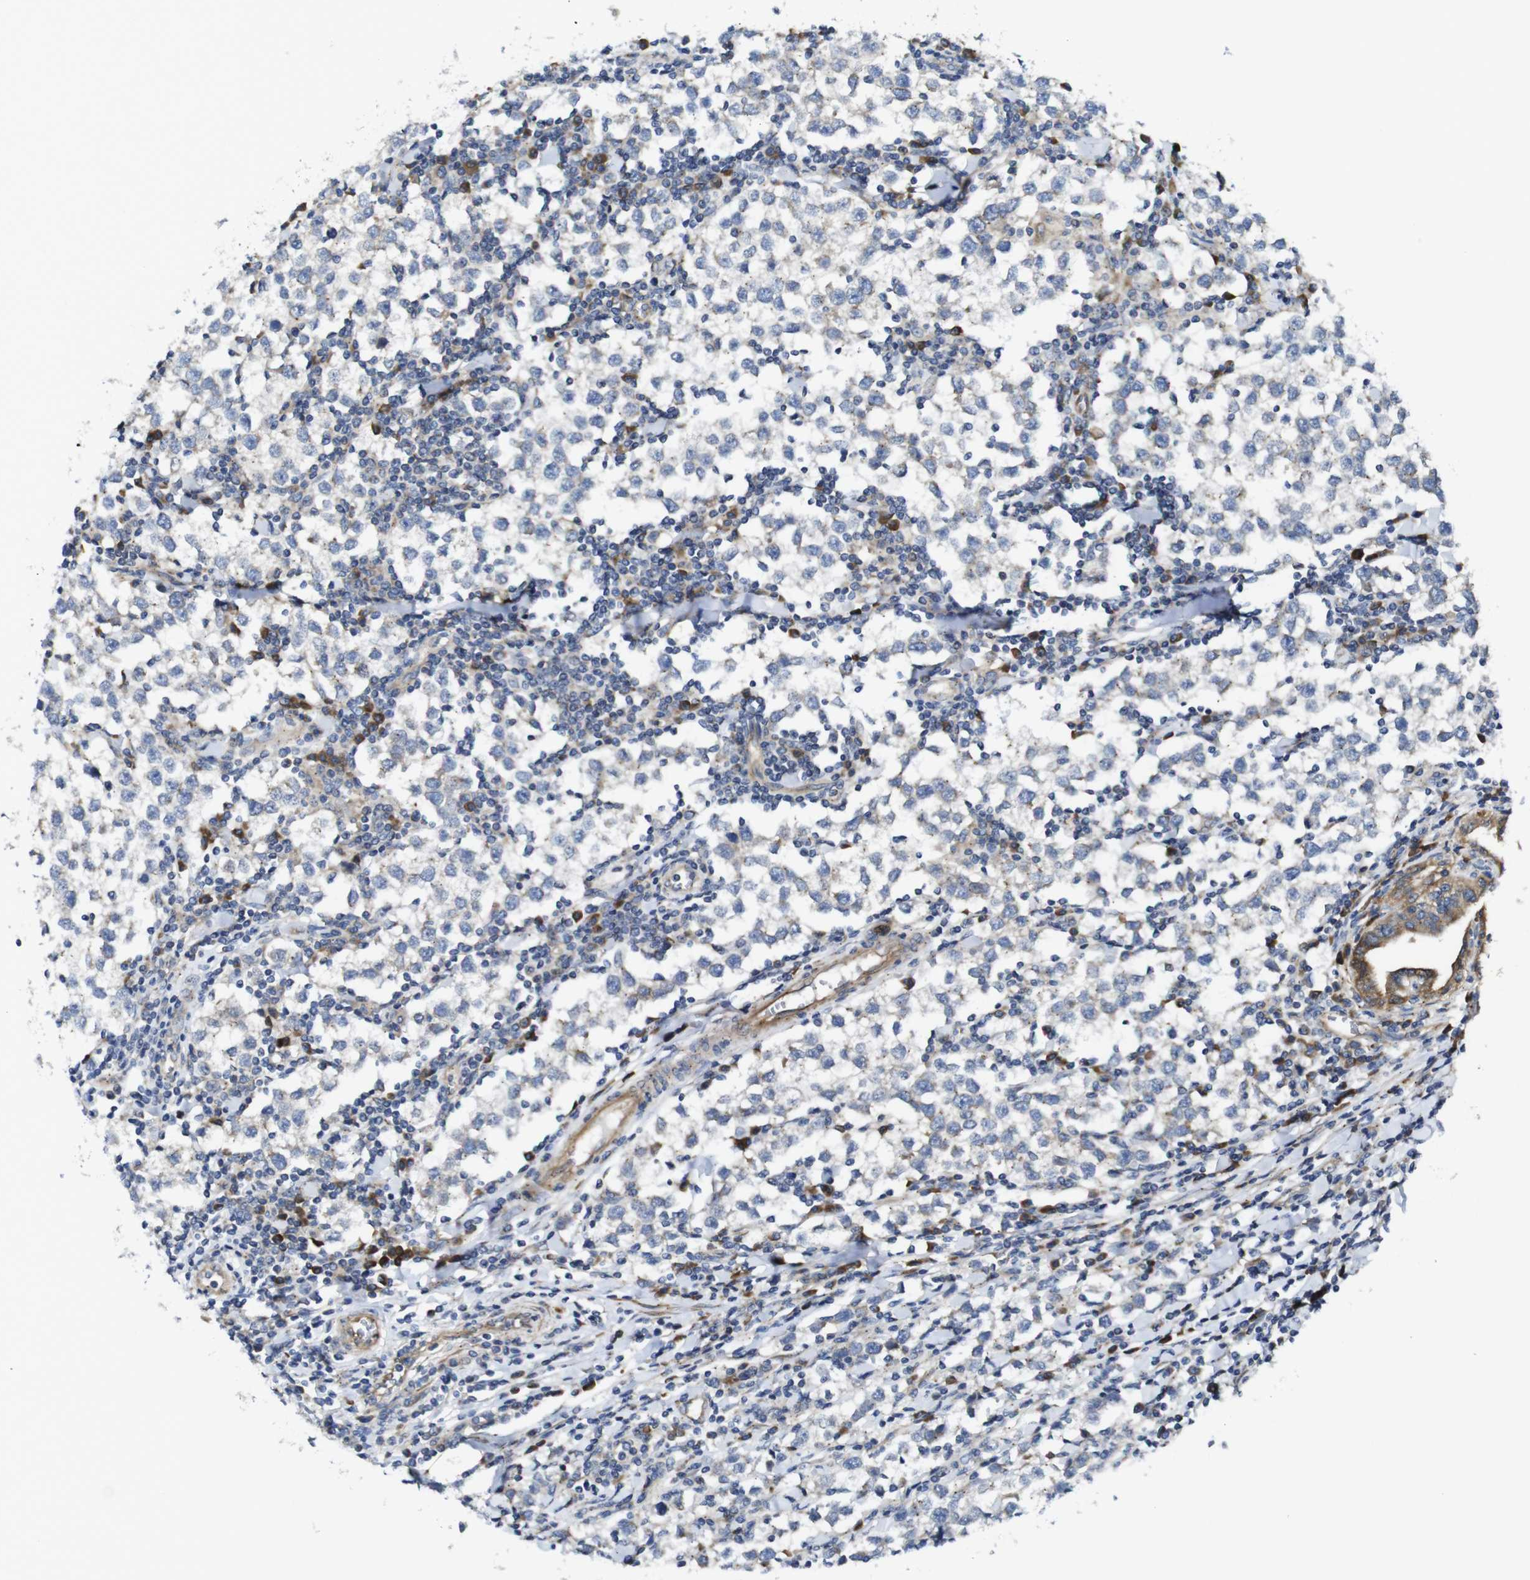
{"staining": {"intensity": "negative", "quantity": "none", "location": "none"}, "tissue": "testis cancer", "cell_type": "Tumor cells", "image_type": "cancer", "snomed": [{"axis": "morphology", "description": "Seminoma, NOS"}, {"axis": "morphology", "description": "Carcinoma, Embryonal, NOS"}, {"axis": "topography", "description": "Testis"}], "caption": "An IHC micrograph of testis cancer is shown. There is no staining in tumor cells of testis cancer.", "gene": "DDRGK1", "patient": {"sex": "male", "age": 36}}